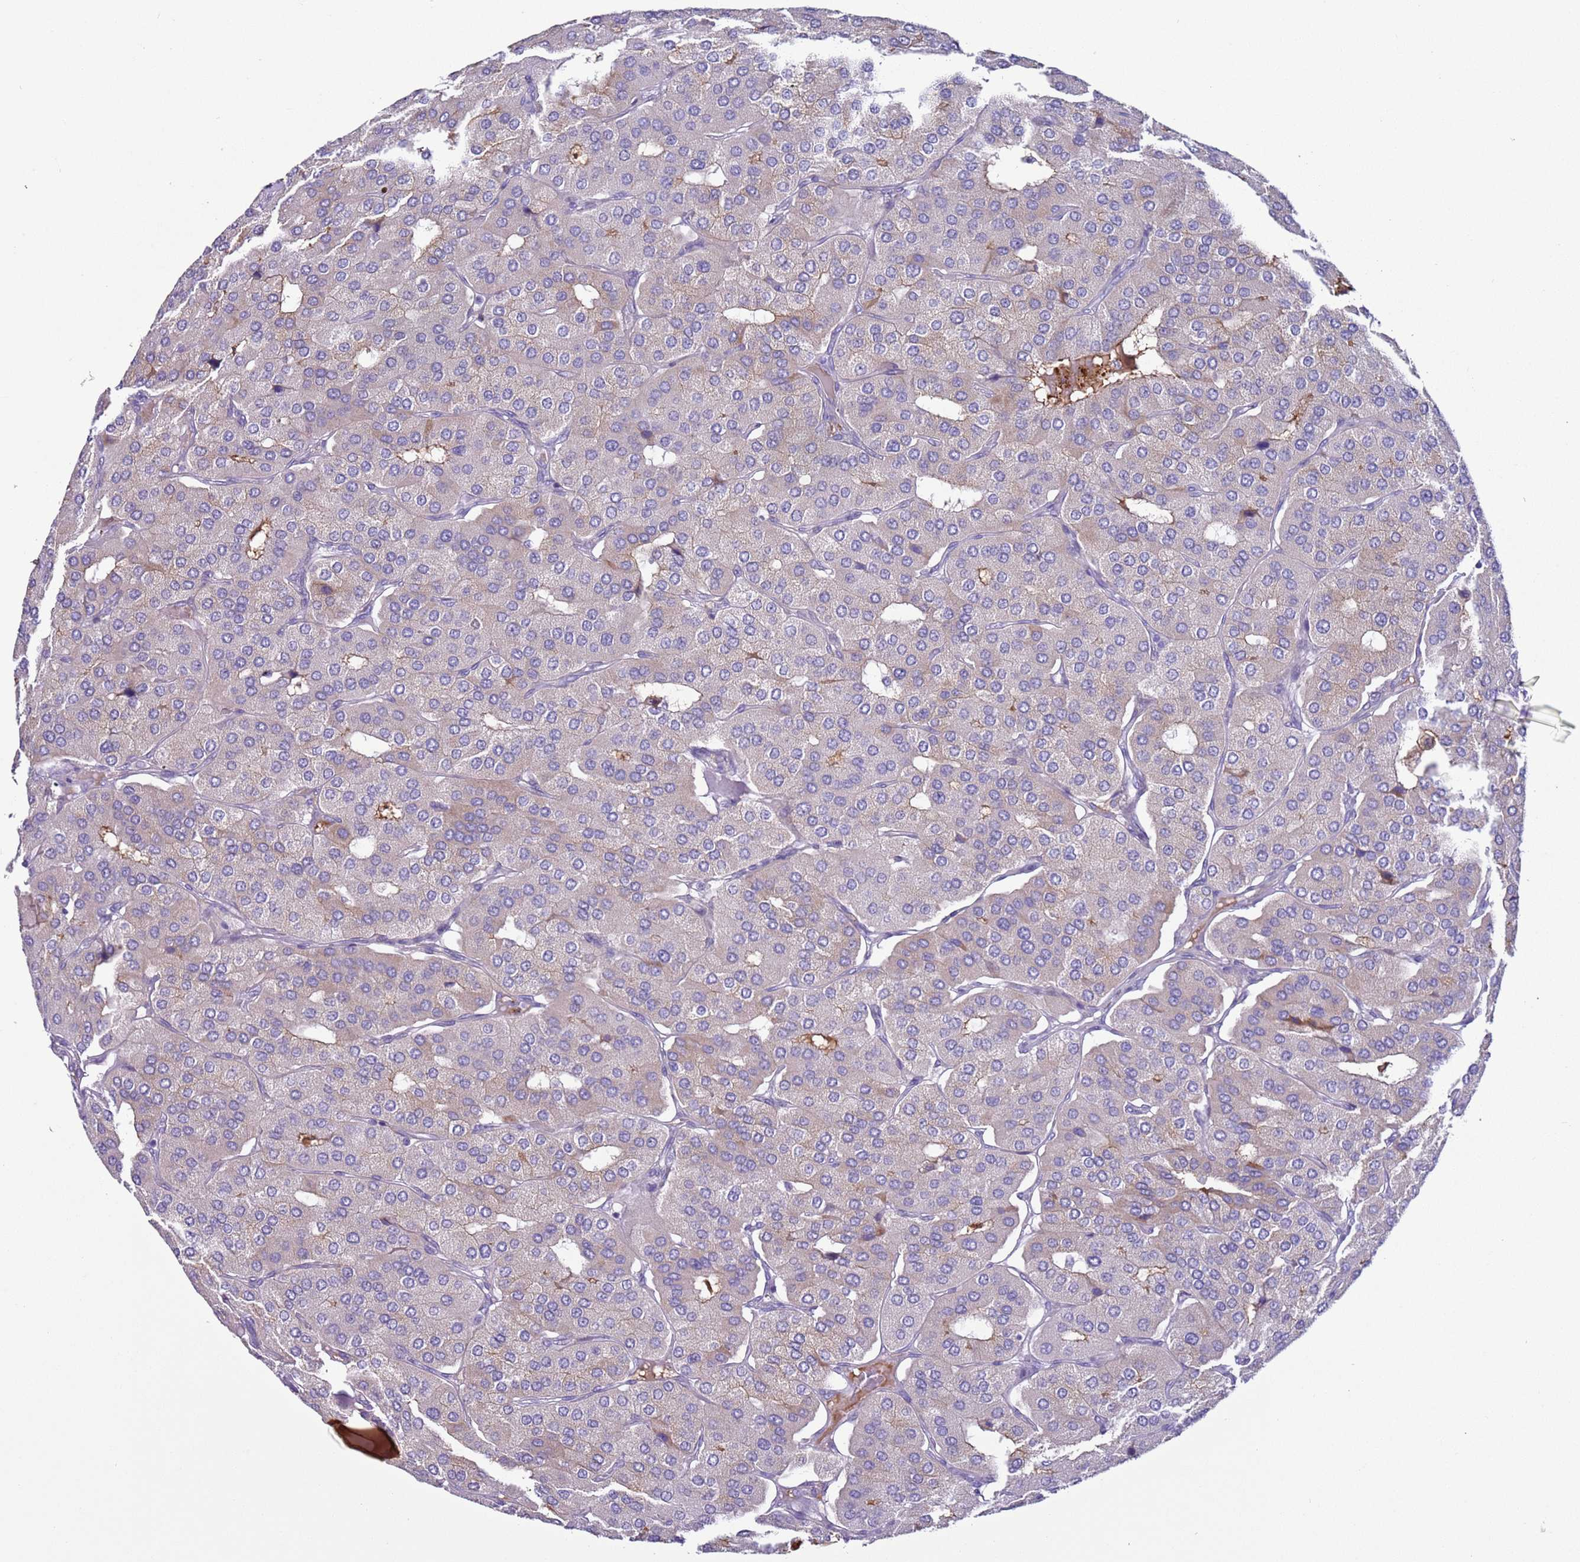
{"staining": {"intensity": "negative", "quantity": "none", "location": "none"}, "tissue": "parathyroid gland", "cell_type": "Glandular cells", "image_type": "normal", "snomed": [{"axis": "morphology", "description": "Normal tissue, NOS"}, {"axis": "morphology", "description": "Adenoma, NOS"}, {"axis": "topography", "description": "Parathyroid gland"}], "caption": "The photomicrograph shows no significant staining in glandular cells of parathyroid gland.", "gene": "NPAP1", "patient": {"sex": "female", "age": 86}}